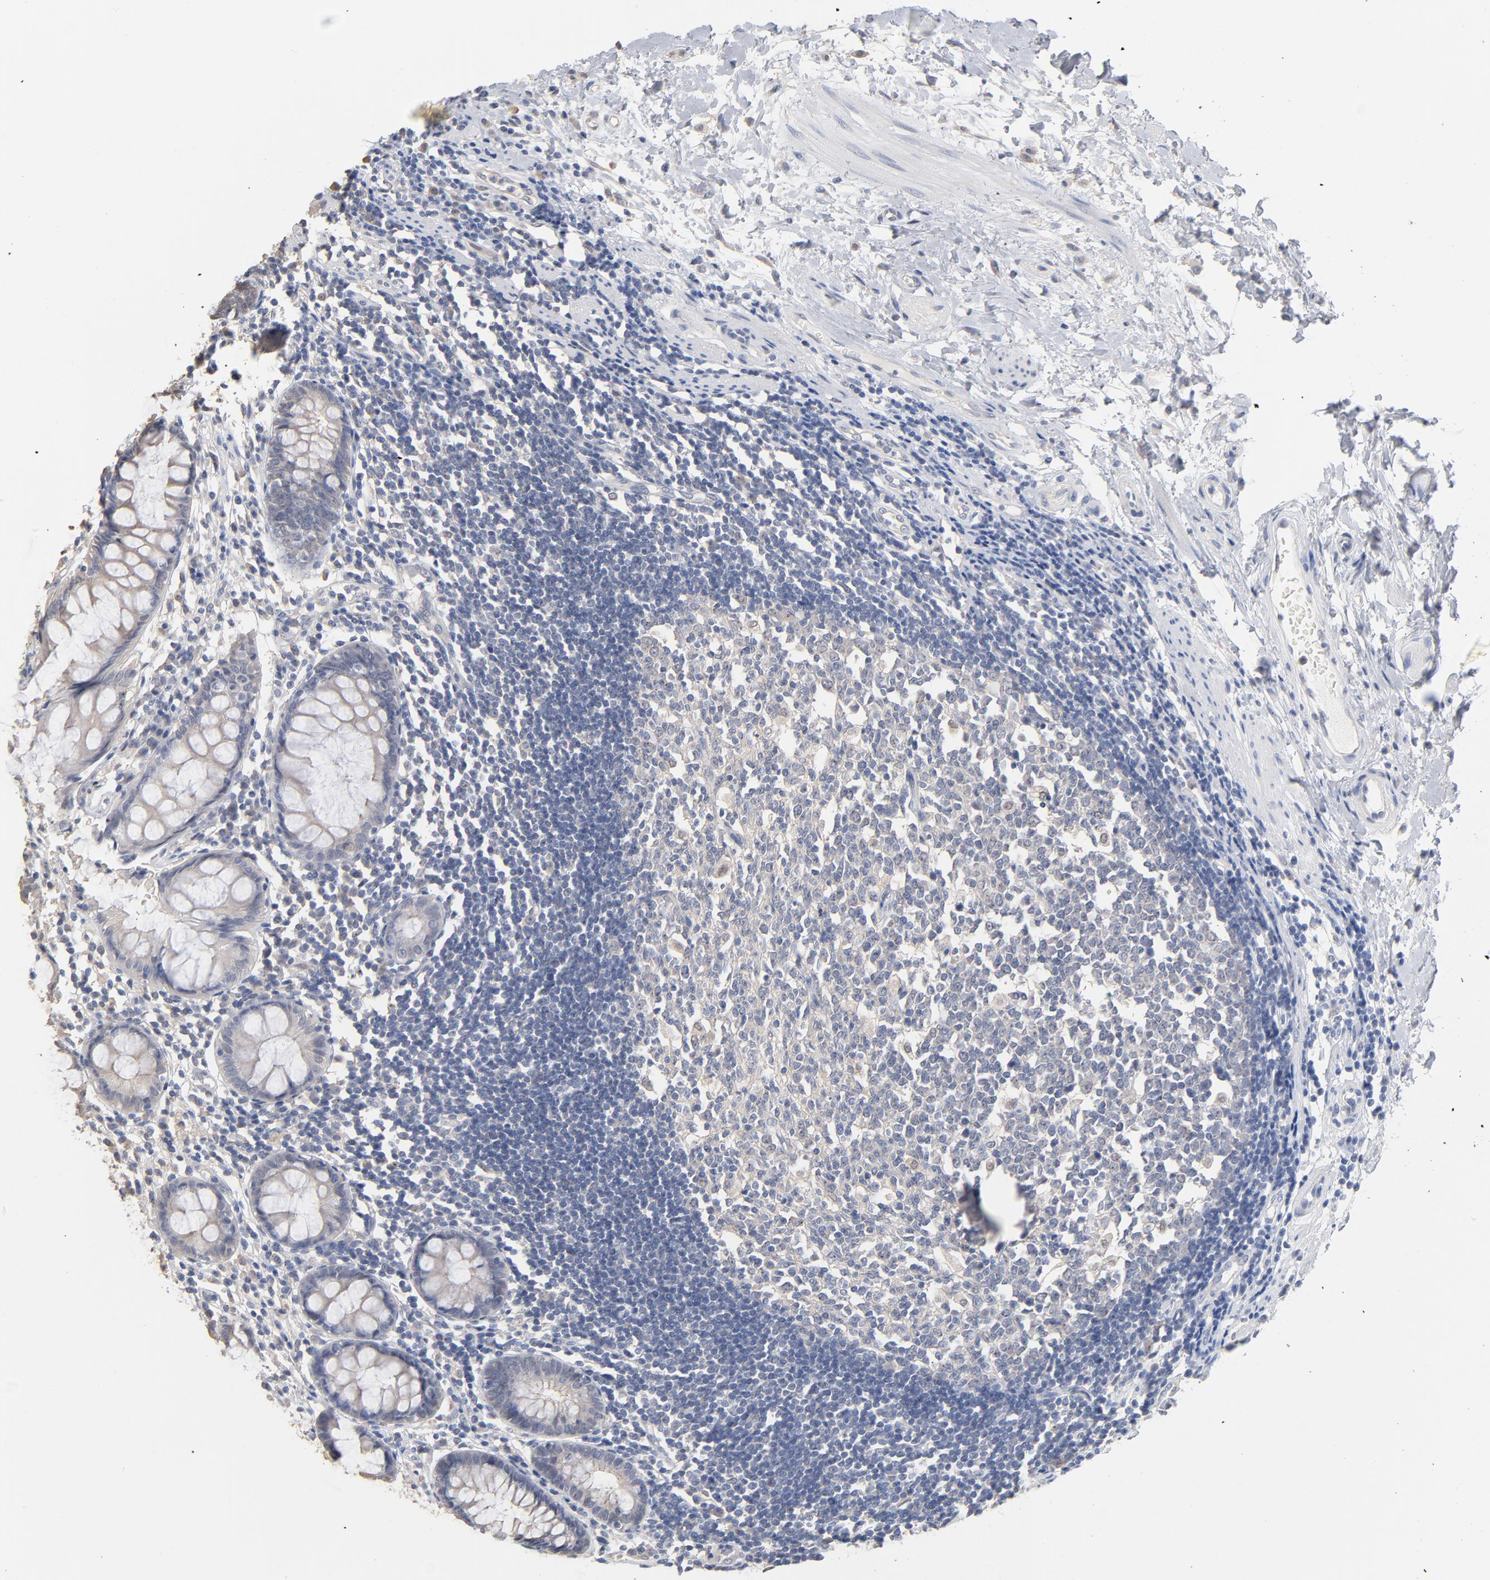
{"staining": {"intensity": "weak", "quantity": ">75%", "location": "cytoplasmic/membranous"}, "tissue": "rectum", "cell_type": "Glandular cells", "image_type": "normal", "snomed": [{"axis": "morphology", "description": "Normal tissue, NOS"}, {"axis": "topography", "description": "Rectum"}], "caption": "Weak cytoplasmic/membranous expression for a protein is seen in approximately >75% of glandular cells of benign rectum using immunohistochemistry.", "gene": "DNAL4", "patient": {"sex": "female", "age": 66}}